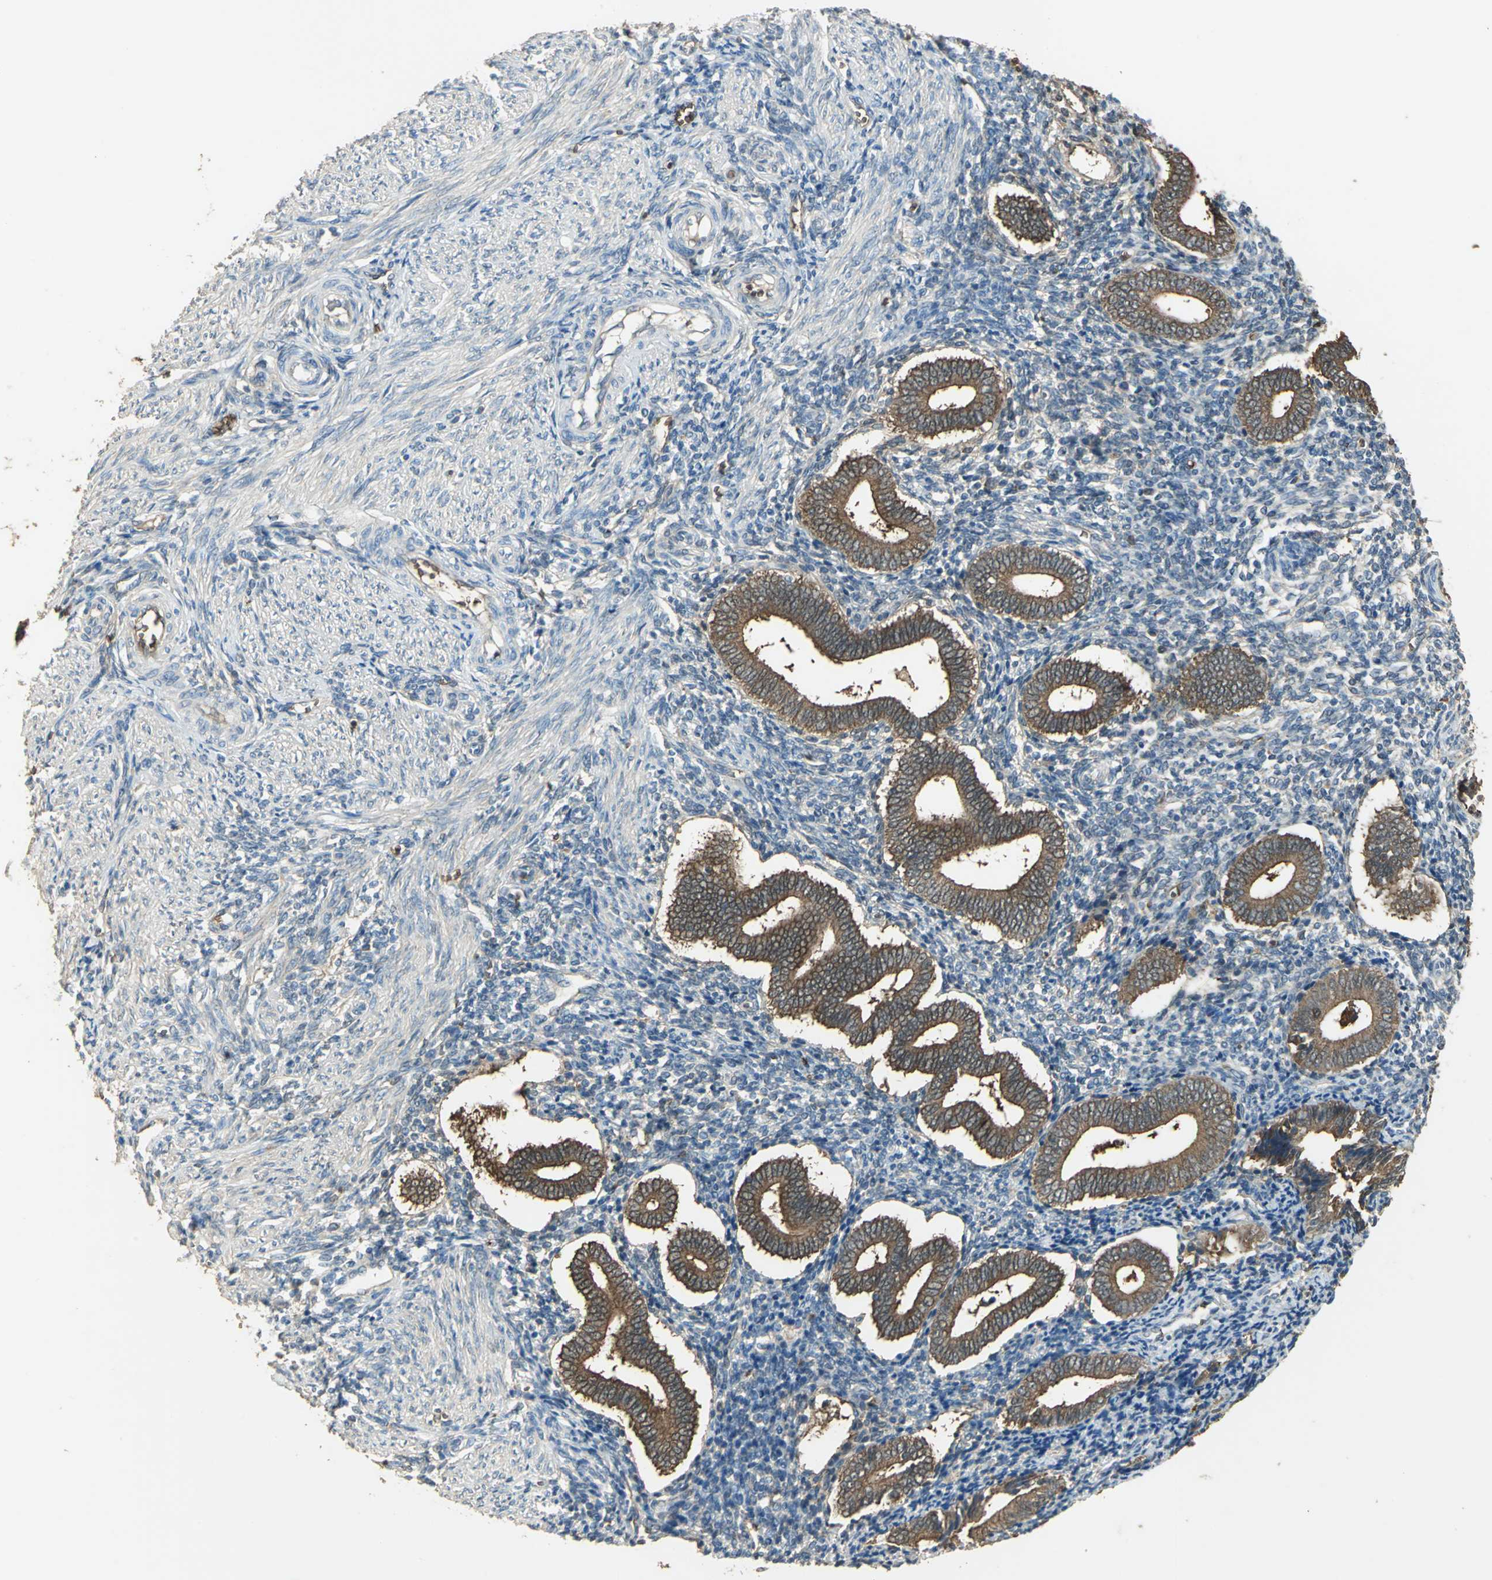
{"staining": {"intensity": "weak", "quantity": "25%-75%", "location": "cytoplasmic/membranous"}, "tissue": "endometrium", "cell_type": "Cells in endometrial stroma", "image_type": "normal", "snomed": [{"axis": "morphology", "description": "Normal tissue, NOS"}, {"axis": "topography", "description": "Uterus"}, {"axis": "topography", "description": "Endometrium"}], "caption": "Protein staining displays weak cytoplasmic/membranous positivity in about 25%-75% of cells in endometrial stroma in benign endometrium. The protein is stained brown, and the nuclei are stained in blue (DAB IHC with brightfield microscopy, high magnification).", "gene": "DDAH1", "patient": {"sex": "female", "age": 33}}